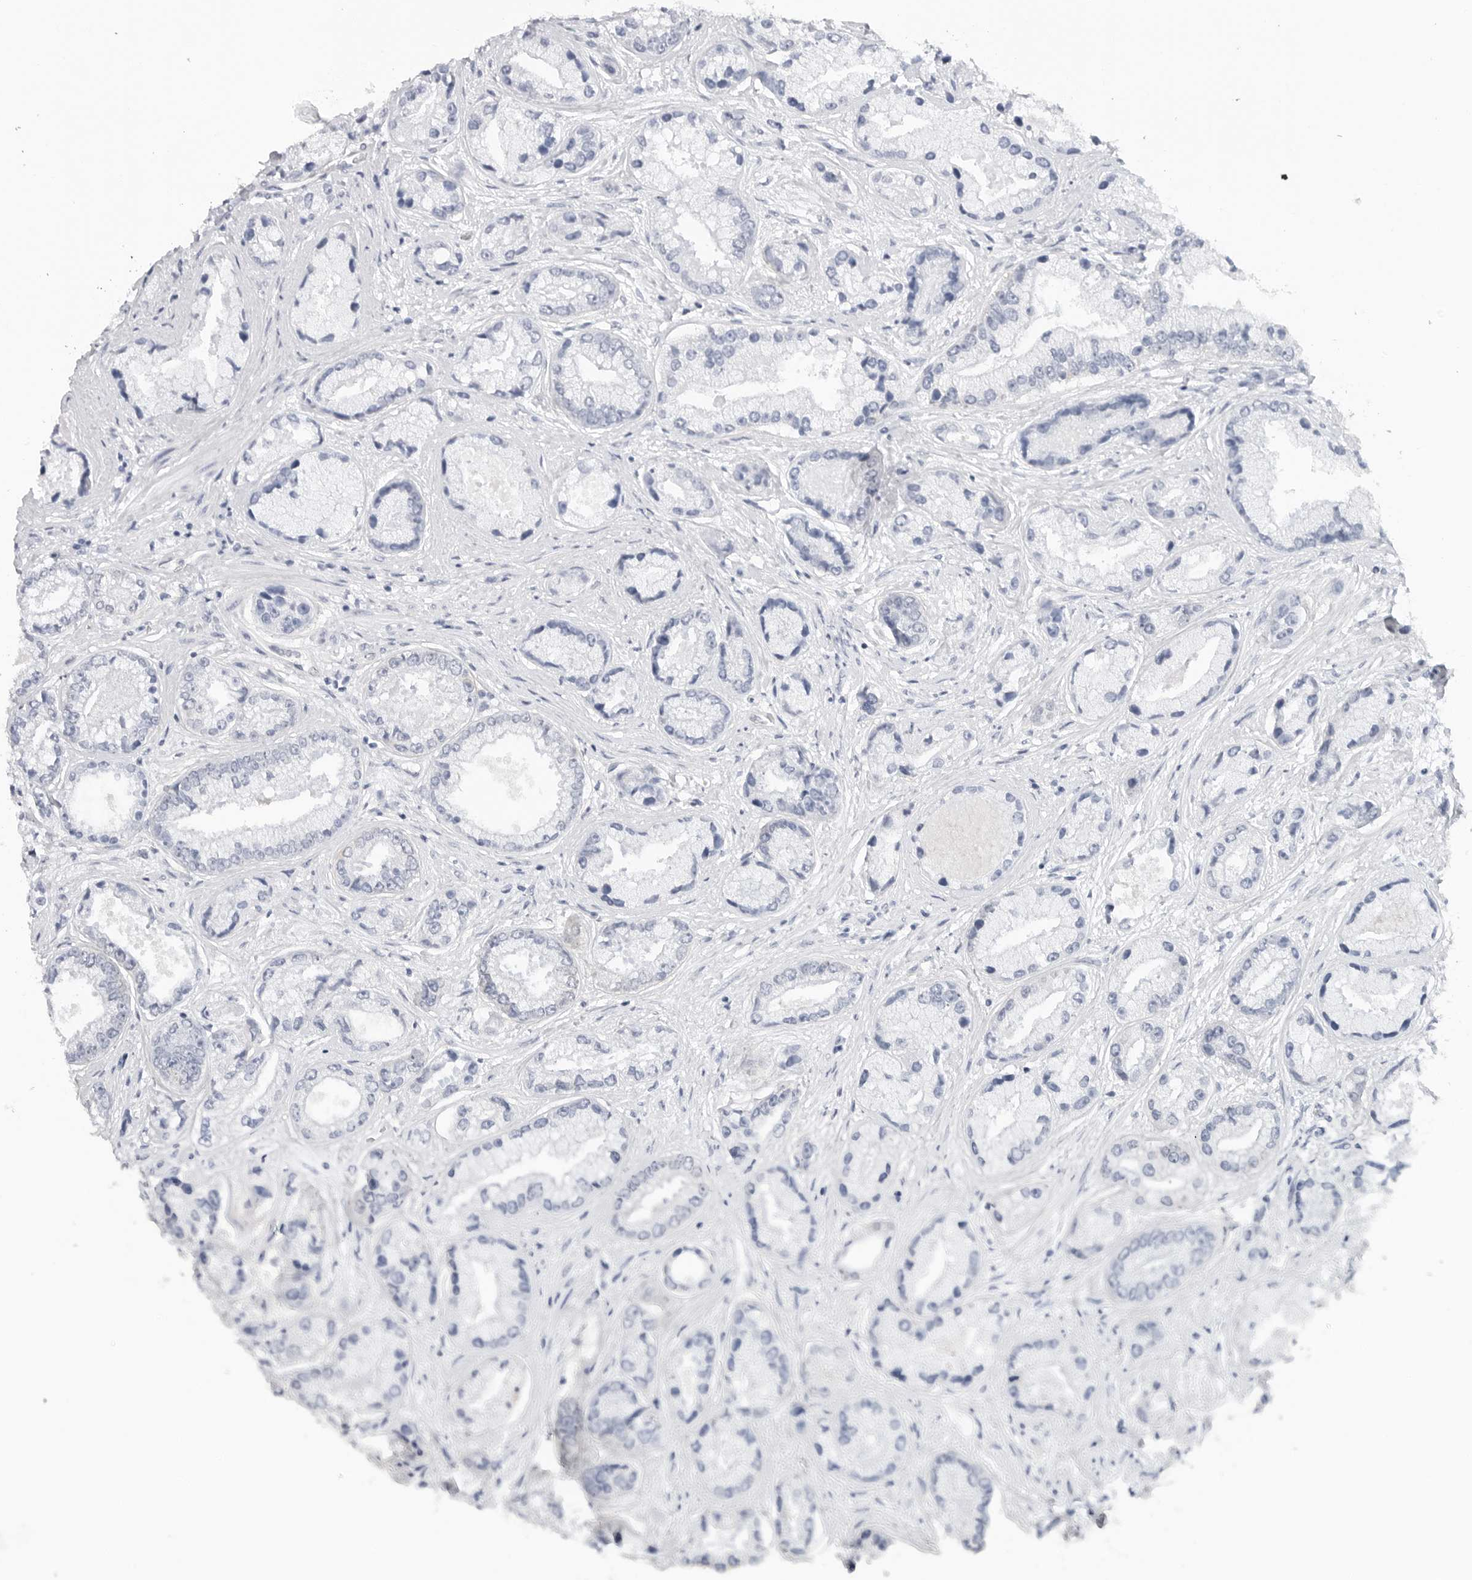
{"staining": {"intensity": "negative", "quantity": "none", "location": "none"}, "tissue": "prostate cancer", "cell_type": "Tumor cells", "image_type": "cancer", "snomed": [{"axis": "morphology", "description": "Adenocarcinoma, High grade"}, {"axis": "topography", "description": "Prostate"}], "caption": "Immunohistochemistry (IHC) image of neoplastic tissue: human prostate cancer stained with DAB reveals no significant protein expression in tumor cells.", "gene": "SLC19A1", "patient": {"sex": "male", "age": 61}}